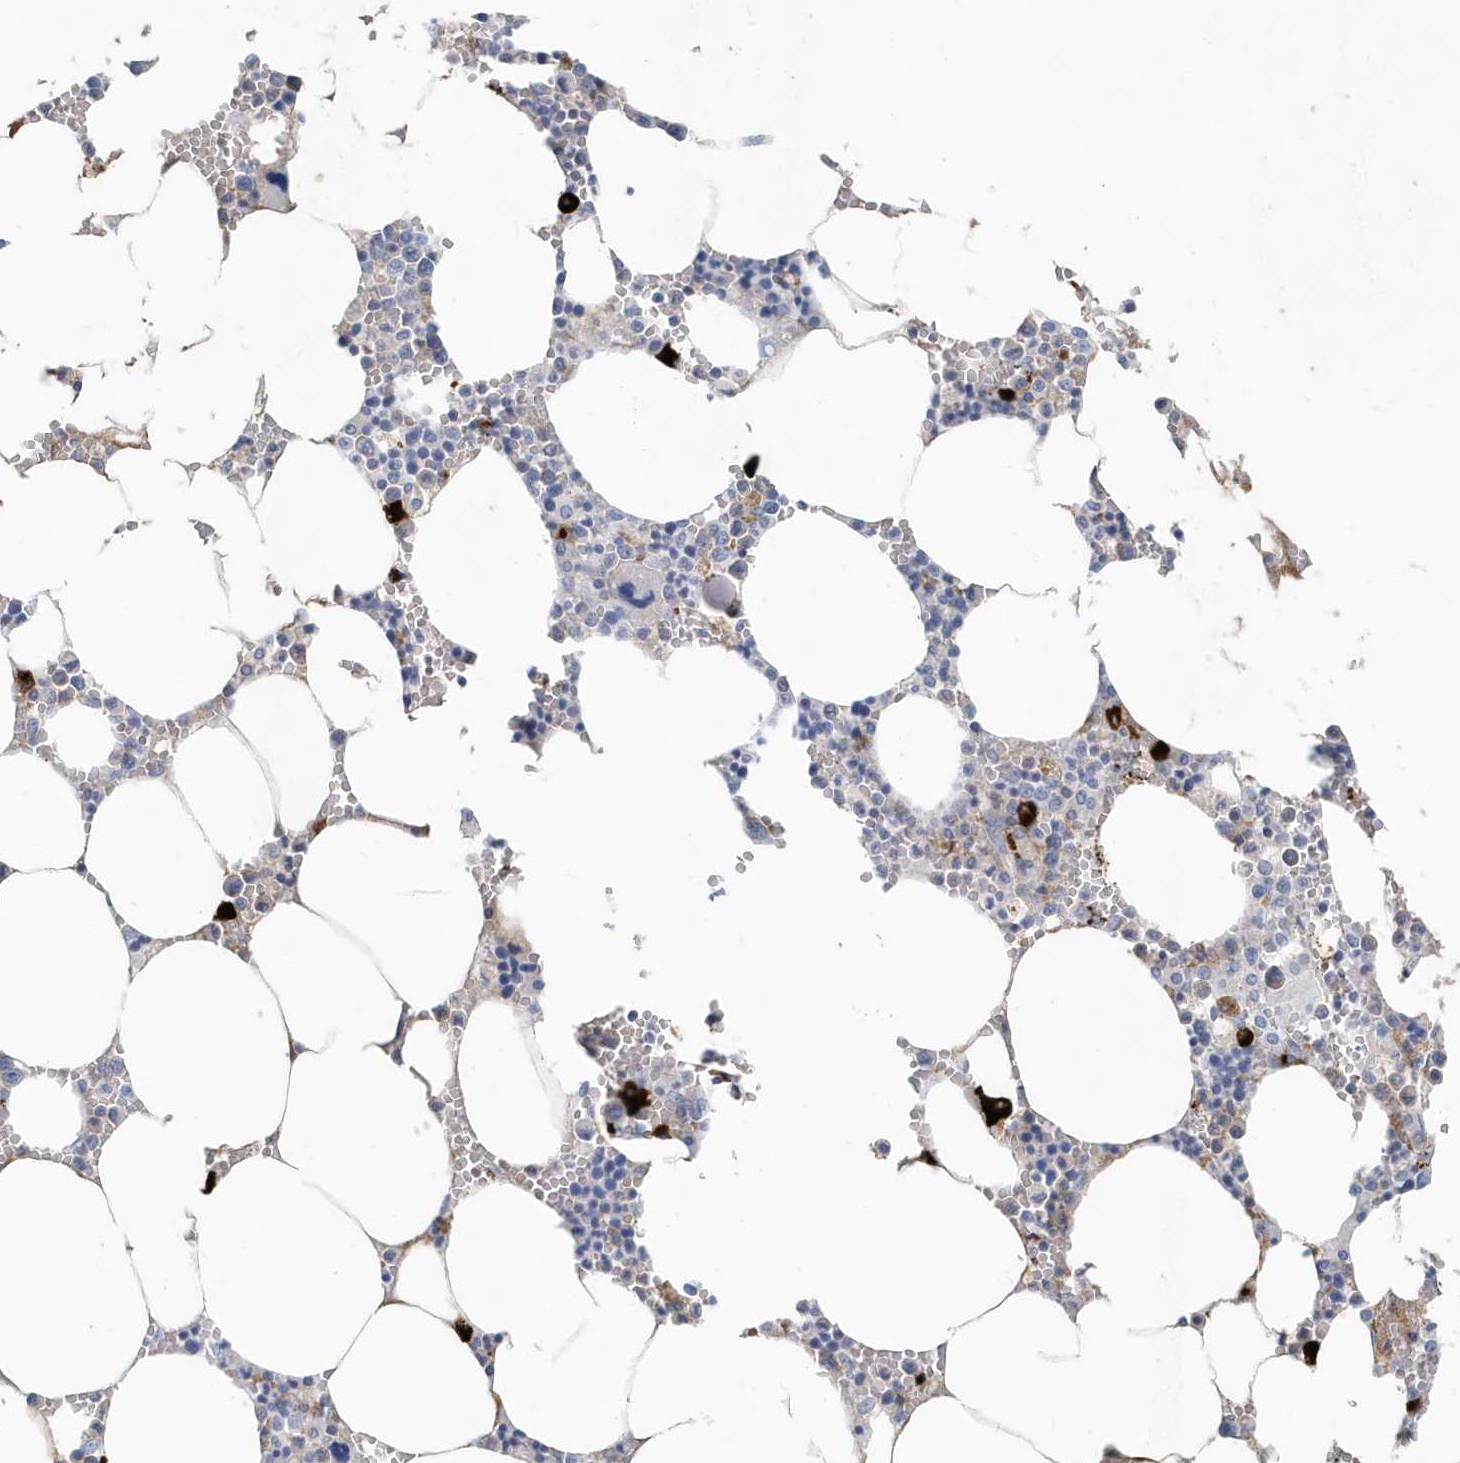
{"staining": {"intensity": "strong", "quantity": "<25%", "location": "cytoplasmic/membranous"}, "tissue": "bone marrow", "cell_type": "Hematopoietic cells", "image_type": "normal", "snomed": [{"axis": "morphology", "description": "Normal tissue, NOS"}, {"axis": "topography", "description": "Bone marrow"}], "caption": "Brown immunohistochemical staining in unremarkable human bone marrow shows strong cytoplasmic/membranous staining in about <25% of hematopoietic cells. Using DAB (3,3'-diaminobenzidine) (brown) and hematoxylin (blue) stains, captured at high magnification using brightfield microscopy.", "gene": "JCHAIN", "patient": {"sex": "male", "age": 70}}